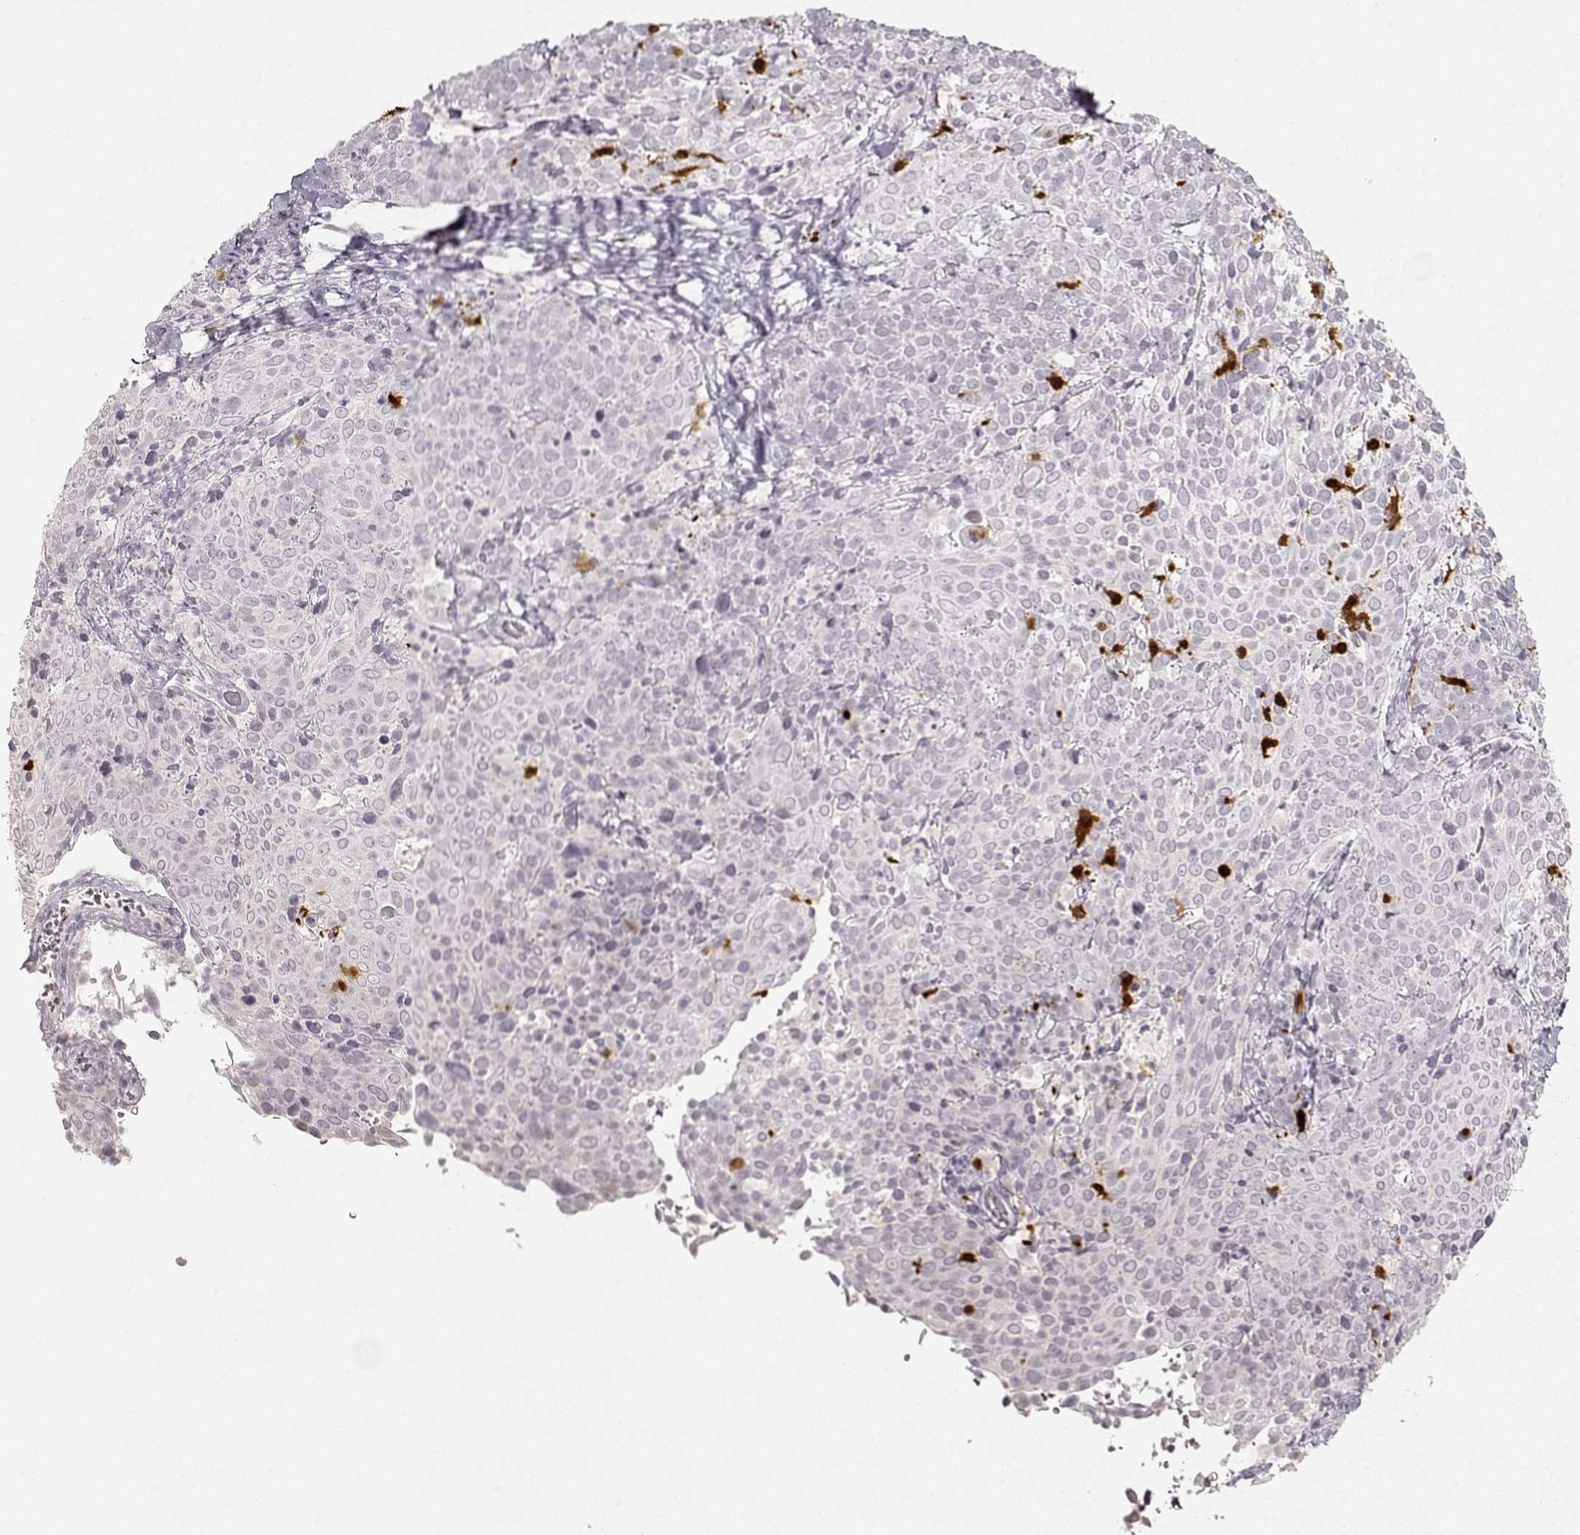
{"staining": {"intensity": "negative", "quantity": "none", "location": "none"}, "tissue": "cervical cancer", "cell_type": "Tumor cells", "image_type": "cancer", "snomed": [{"axis": "morphology", "description": "Squamous cell carcinoma, NOS"}, {"axis": "topography", "description": "Cervix"}], "caption": "This micrograph is of cervical squamous cell carcinoma stained with IHC to label a protein in brown with the nuclei are counter-stained blue. There is no positivity in tumor cells.", "gene": "S100B", "patient": {"sex": "female", "age": 61}}